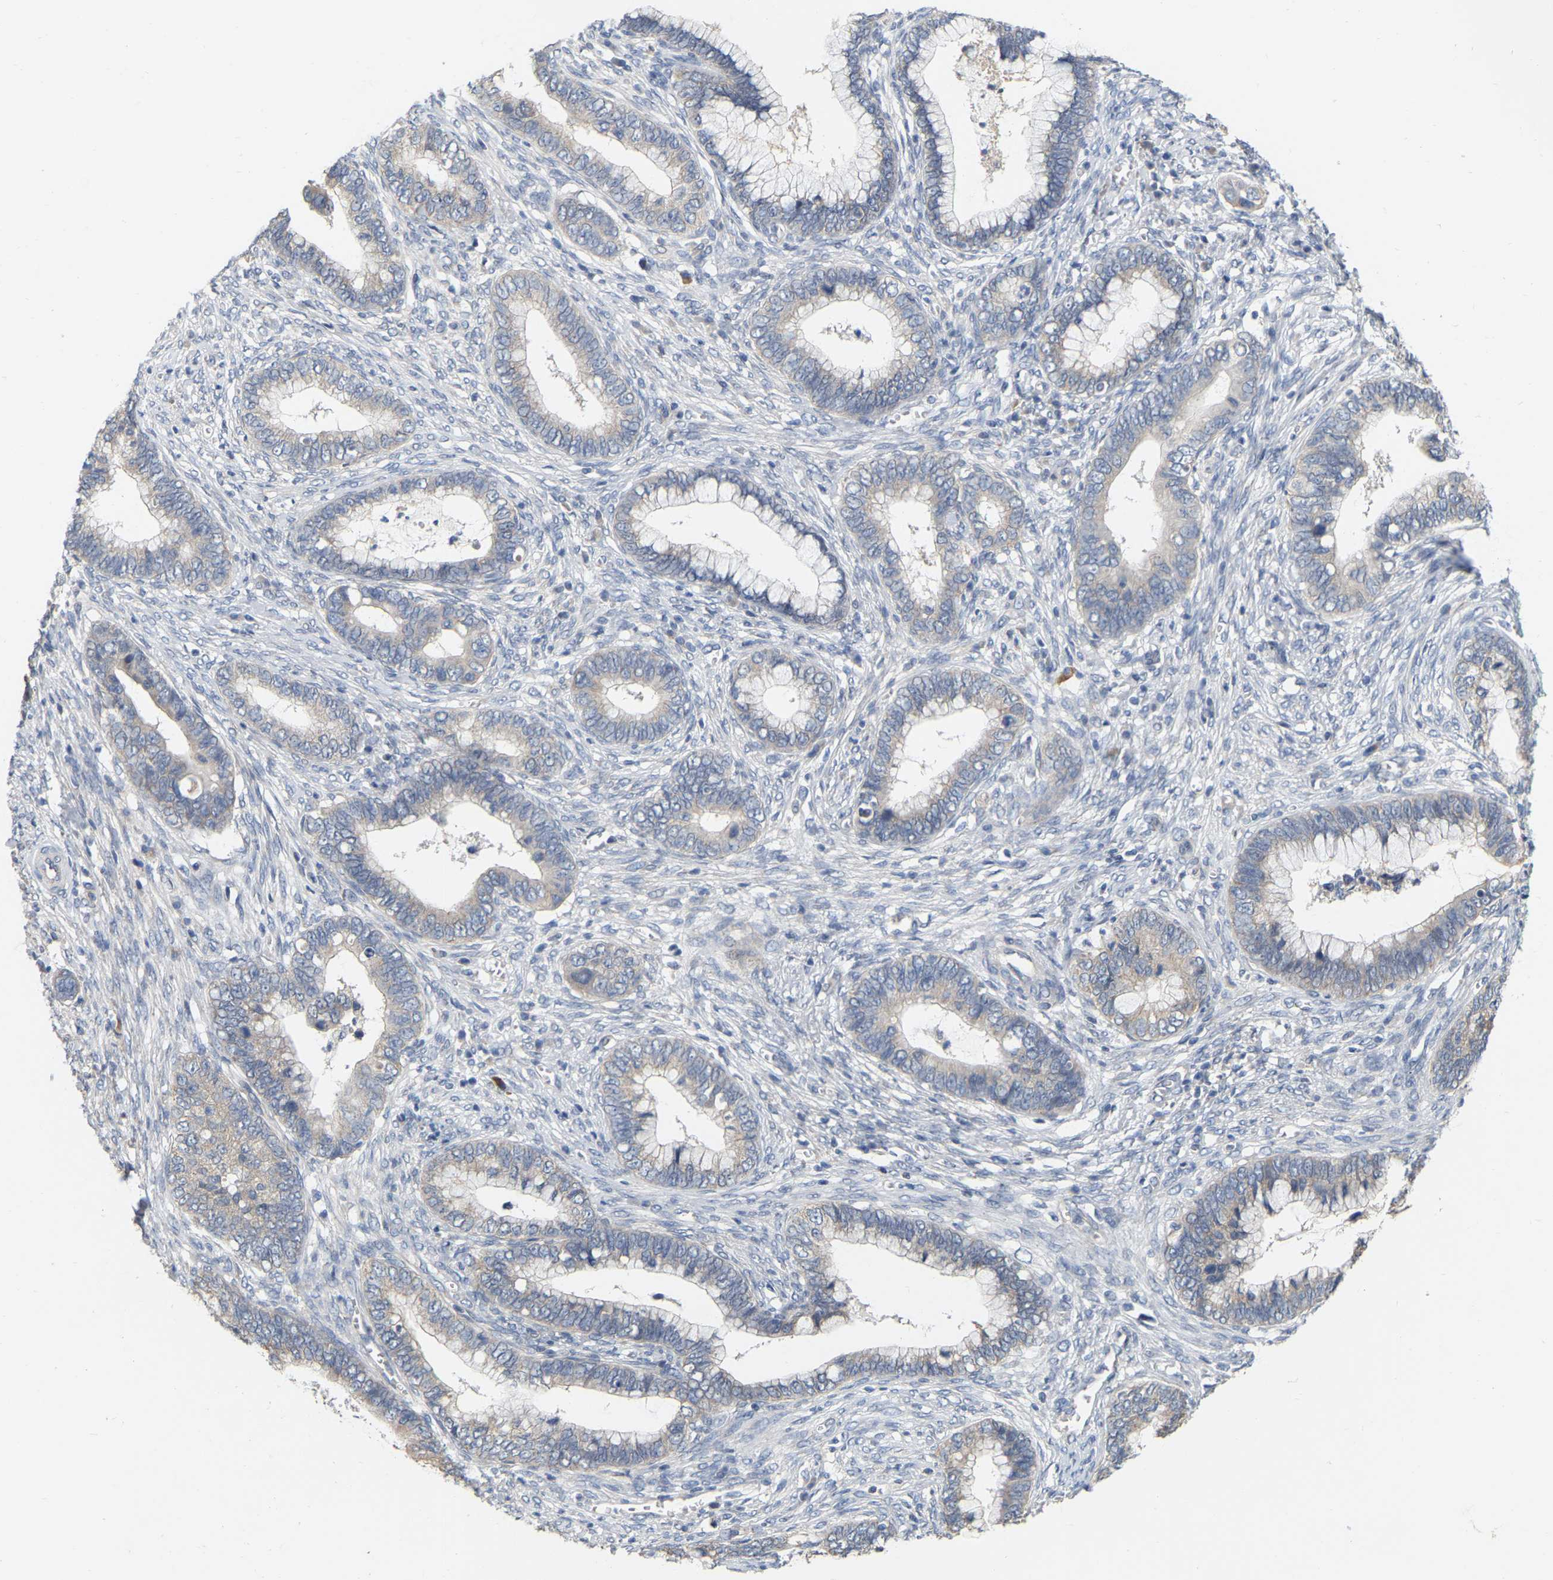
{"staining": {"intensity": "weak", "quantity": "<25%", "location": "cytoplasmic/membranous"}, "tissue": "cervical cancer", "cell_type": "Tumor cells", "image_type": "cancer", "snomed": [{"axis": "morphology", "description": "Adenocarcinoma, NOS"}, {"axis": "topography", "description": "Cervix"}], "caption": "Cervical adenocarcinoma was stained to show a protein in brown. There is no significant positivity in tumor cells.", "gene": "SSH1", "patient": {"sex": "female", "age": 44}}